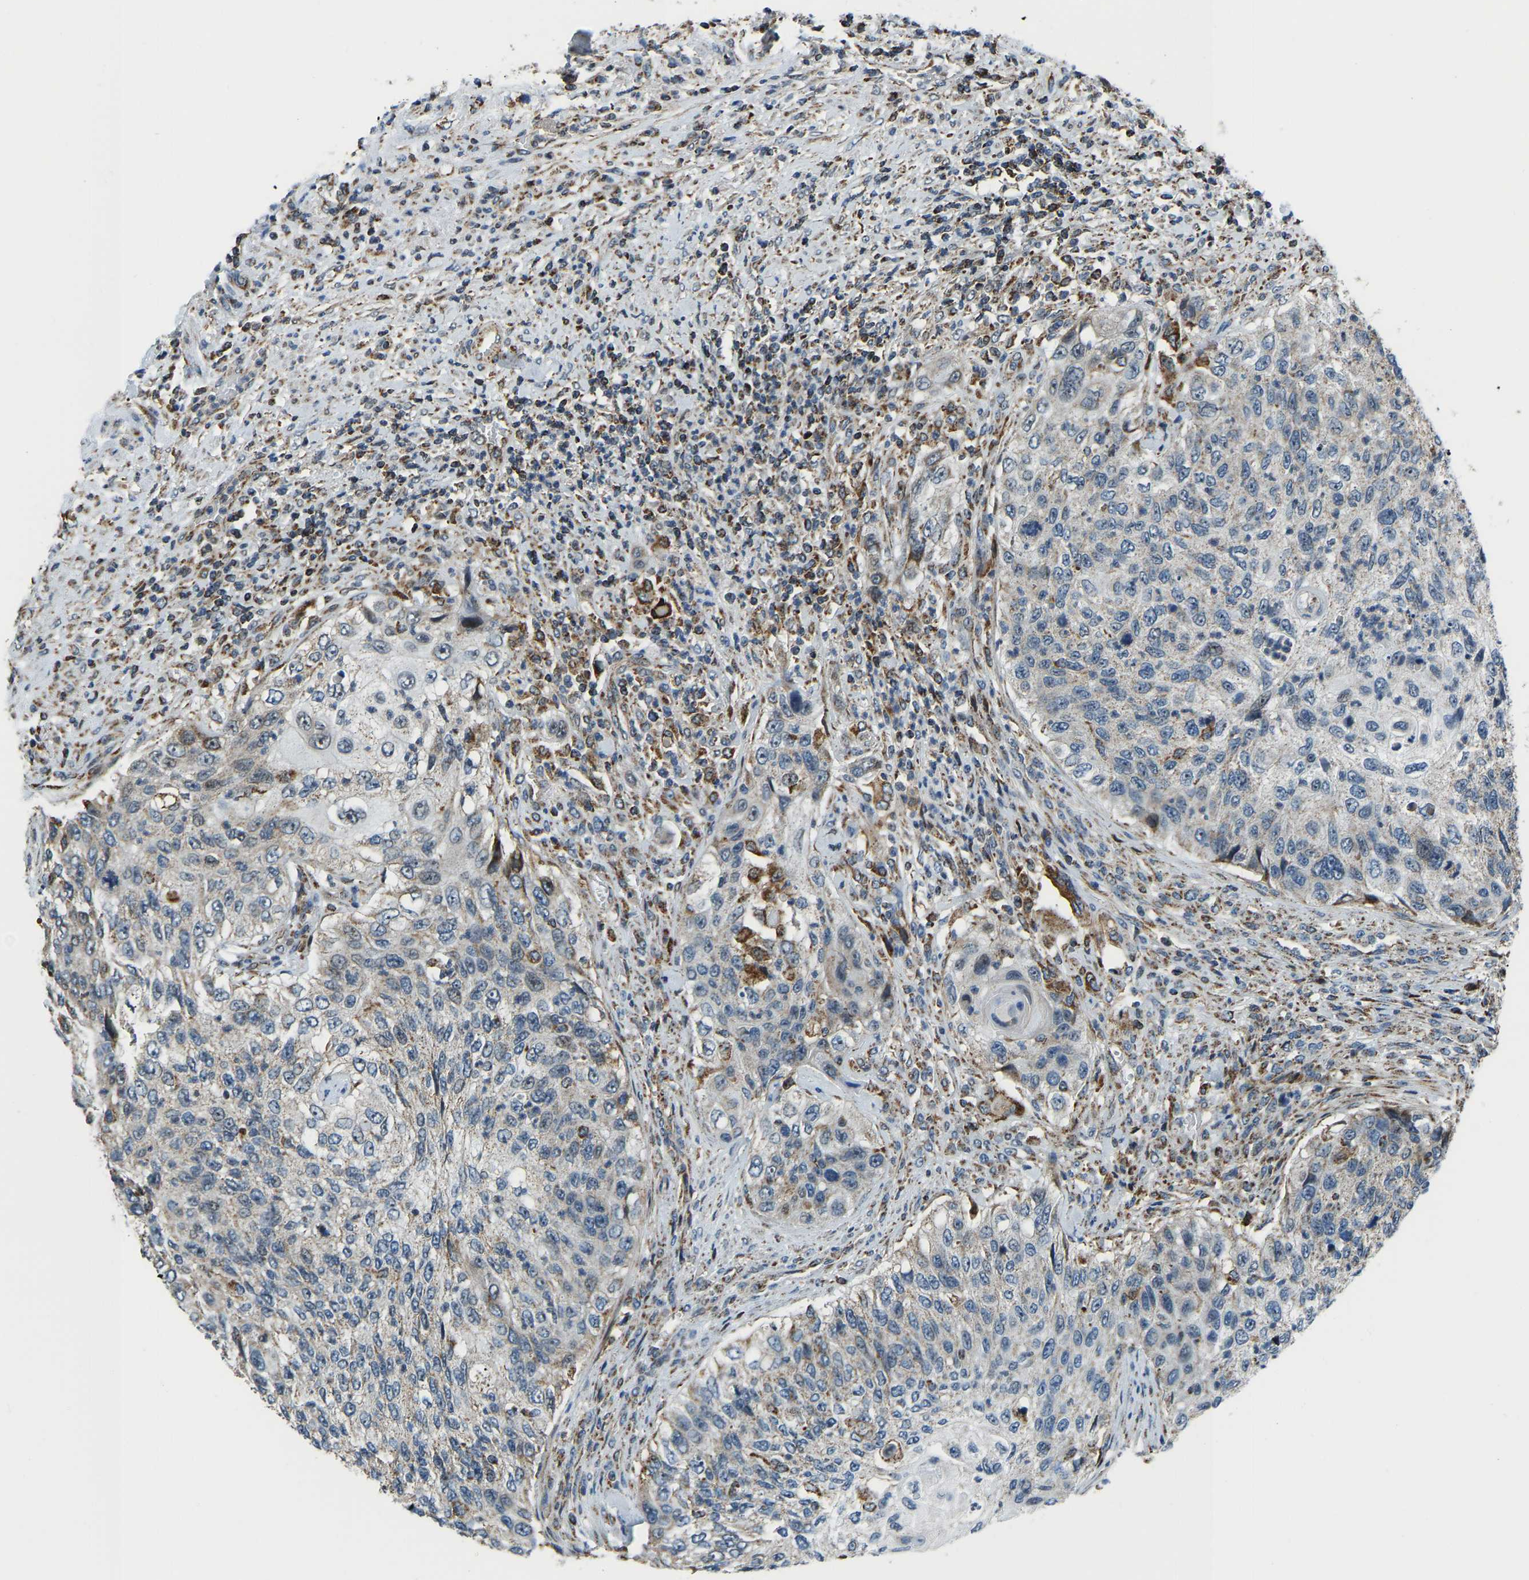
{"staining": {"intensity": "negative", "quantity": "none", "location": "none"}, "tissue": "urothelial cancer", "cell_type": "Tumor cells", "image_type": "cancer", "snomed": [{"axis": "morphology", "description": "Urothelial carcinoma, High grade"}, {"axis": "topography", "description": "Urinary bladder"}], "caption": "The image shows no staining of tumor cells in urothelial carcinoma (high-grade). (DAB IHC with hematoxylin counter stain).", "gene": "RBM33", "patient": {"sex": "female", "age": 60}}